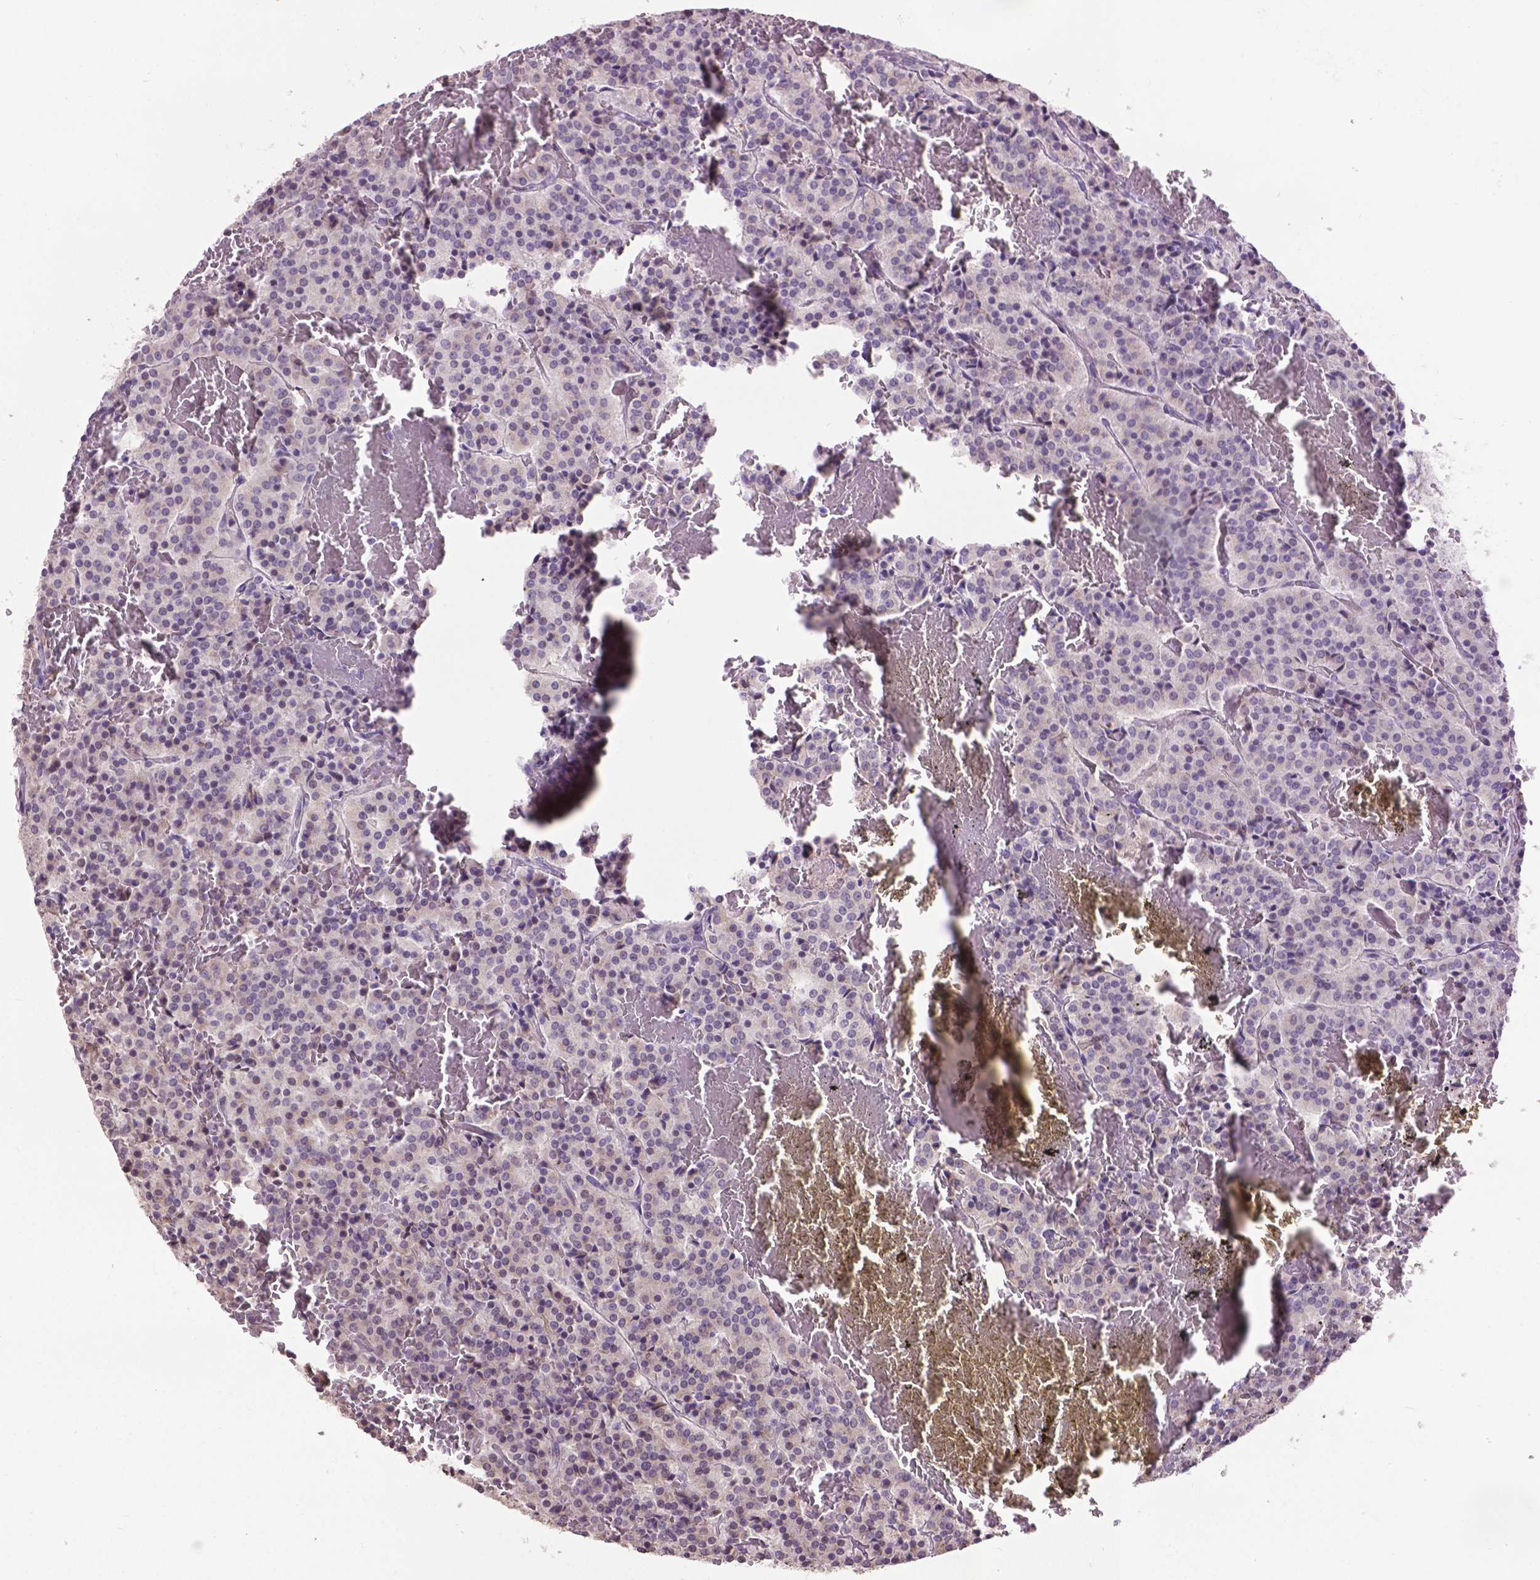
{"staining": {"intensity": "negative", "quantity": "none", "location": "none"}, "tissue": "carcinoid", "cell_type": "Tumor cells", "image_type": "cancer", "snomed": [{"axis": "morphology", "description": "Carcinoid, malignant, NOS"}, {"axis": "topography", "description": "Lung"}], "caption": "Human carcinoid stained for a protein using IHC displays no positivity in tumor cells.", "gene": "CPM", "patient": {"sex": "male", "age": 70}}